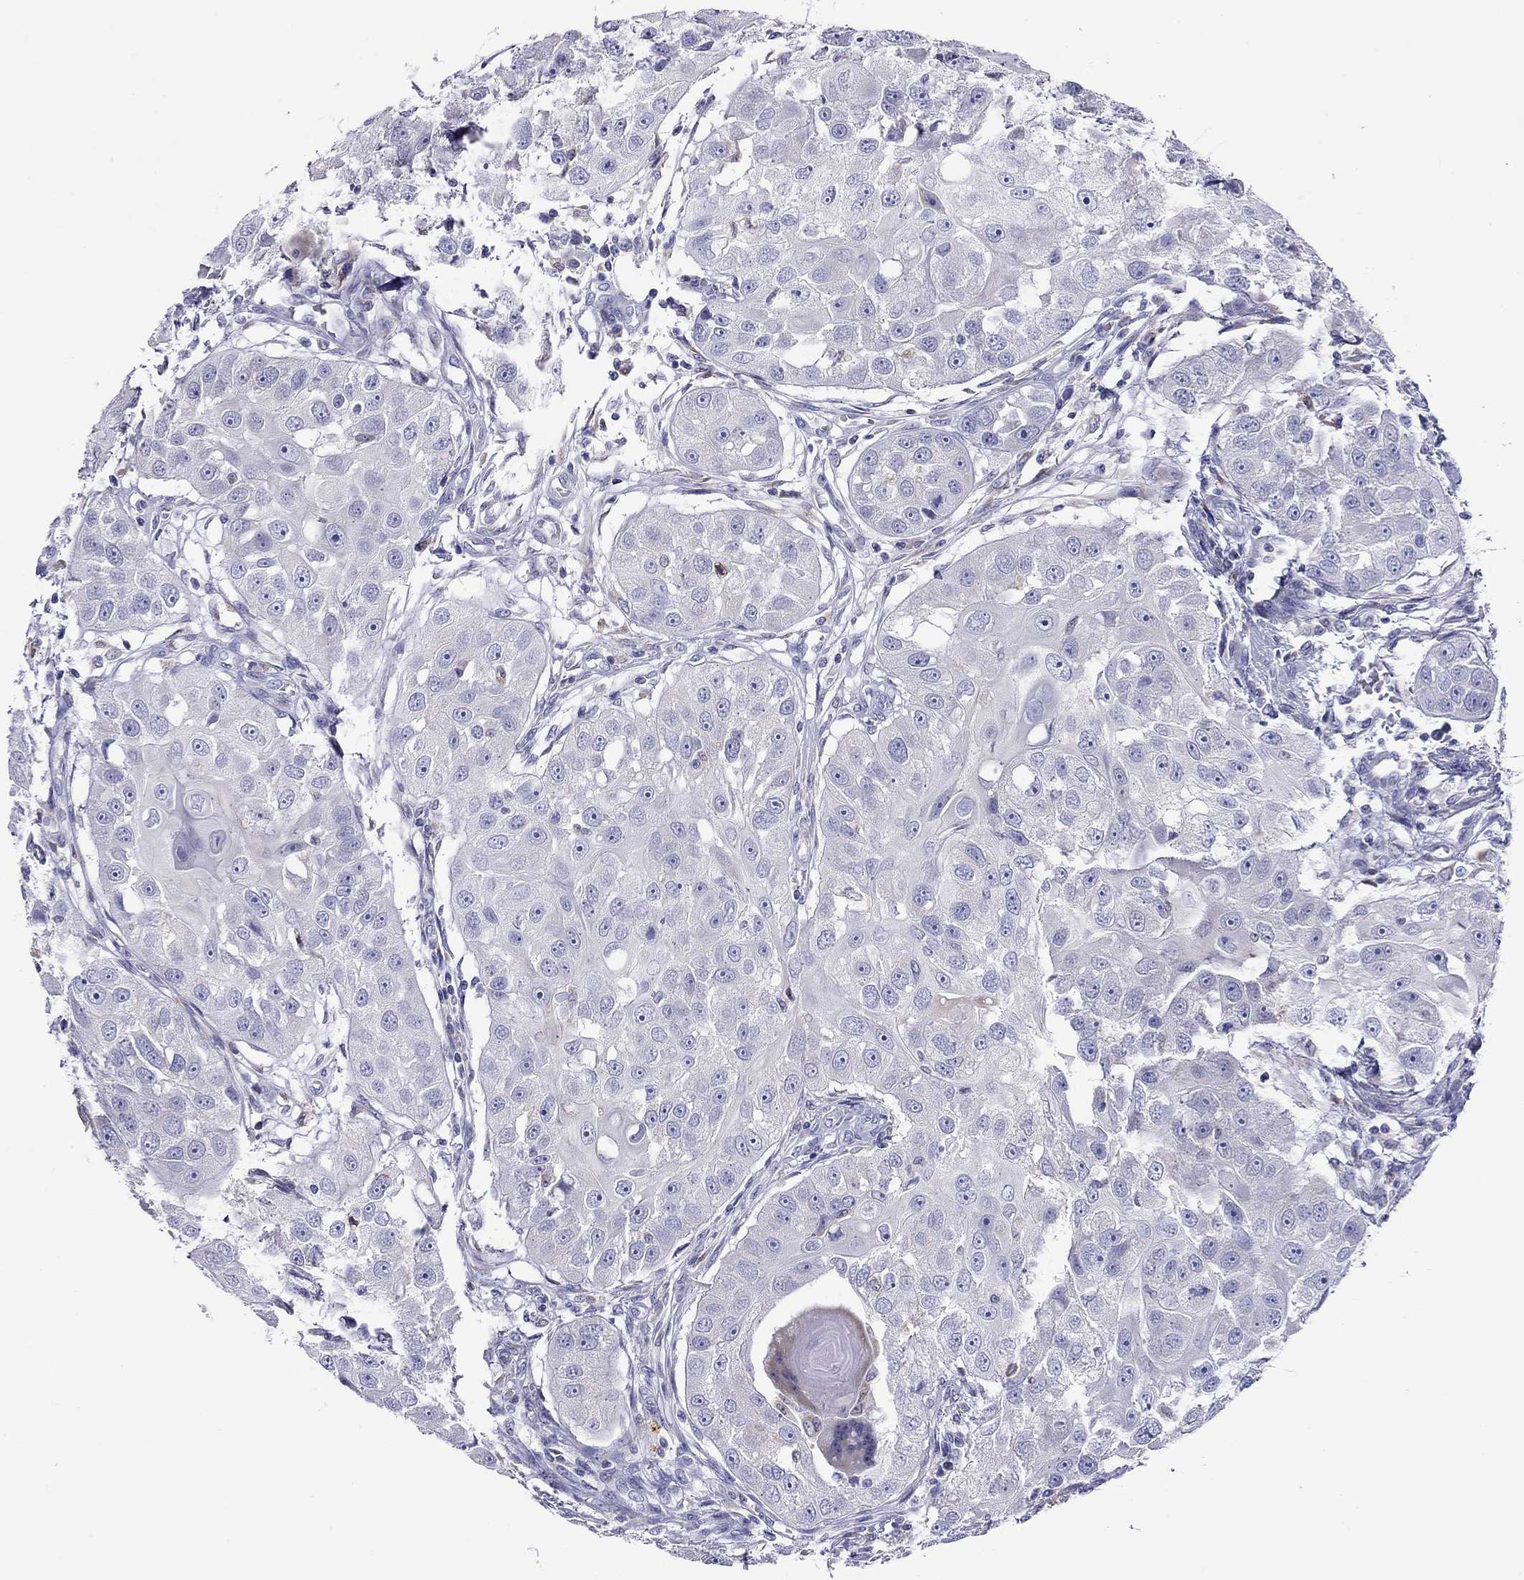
{"staining": {"intensity": "negative", "quantity": "none", "location": "none"}, "tissue": "head and neck cancer", "cell_type": "Tumor cells", "image_type": "cancer", "snomed": [{"axis": "morphology", "description": "Squamous cell carcinoma, NOS"}, {"axis": "topography", "description": "Head-Neck"}], "caption": "An image of head and neck cancer stained for a protein reveals no brown staining in tumor cells.", "gene": "SLC46A2", "patient": {"sex": "male", "age": 51}}